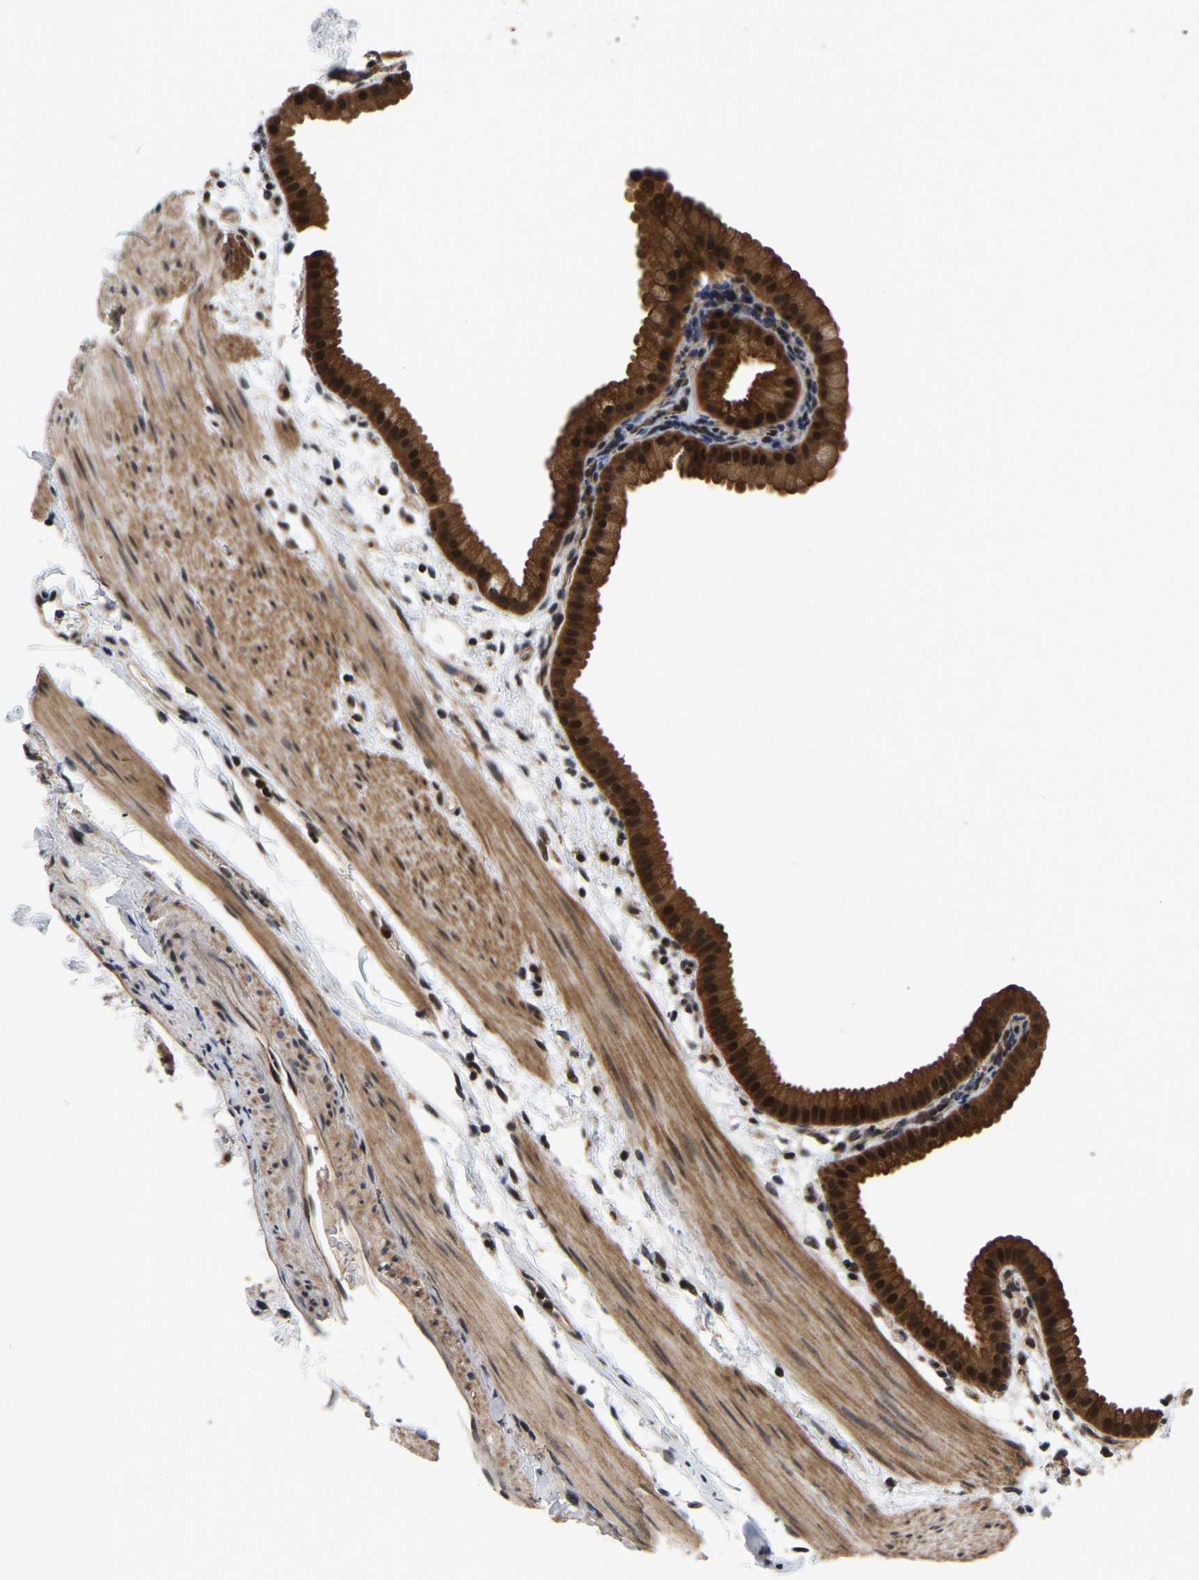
{"staining": {"intensity": "strong", "quantity": ">75%", "location": "cytoplasmic/membranous,nuclear"}, "tissue": "gallbladder", "cell_type": "Glandular cells", "image_type": "normal", "snomed": [{"axis": "morphology", "description": "Normal tissue, NOS"}, {"axis": "topography", "description": "Gallbladder"}], "caption": "Protein analysis of normal gallbladder exhibits strong cytoplasmic/membranous,nuclear expression in about >75% of glandular cells.", "gene": "CIAO1", "patient": {"sex": "female", "age": 64}}